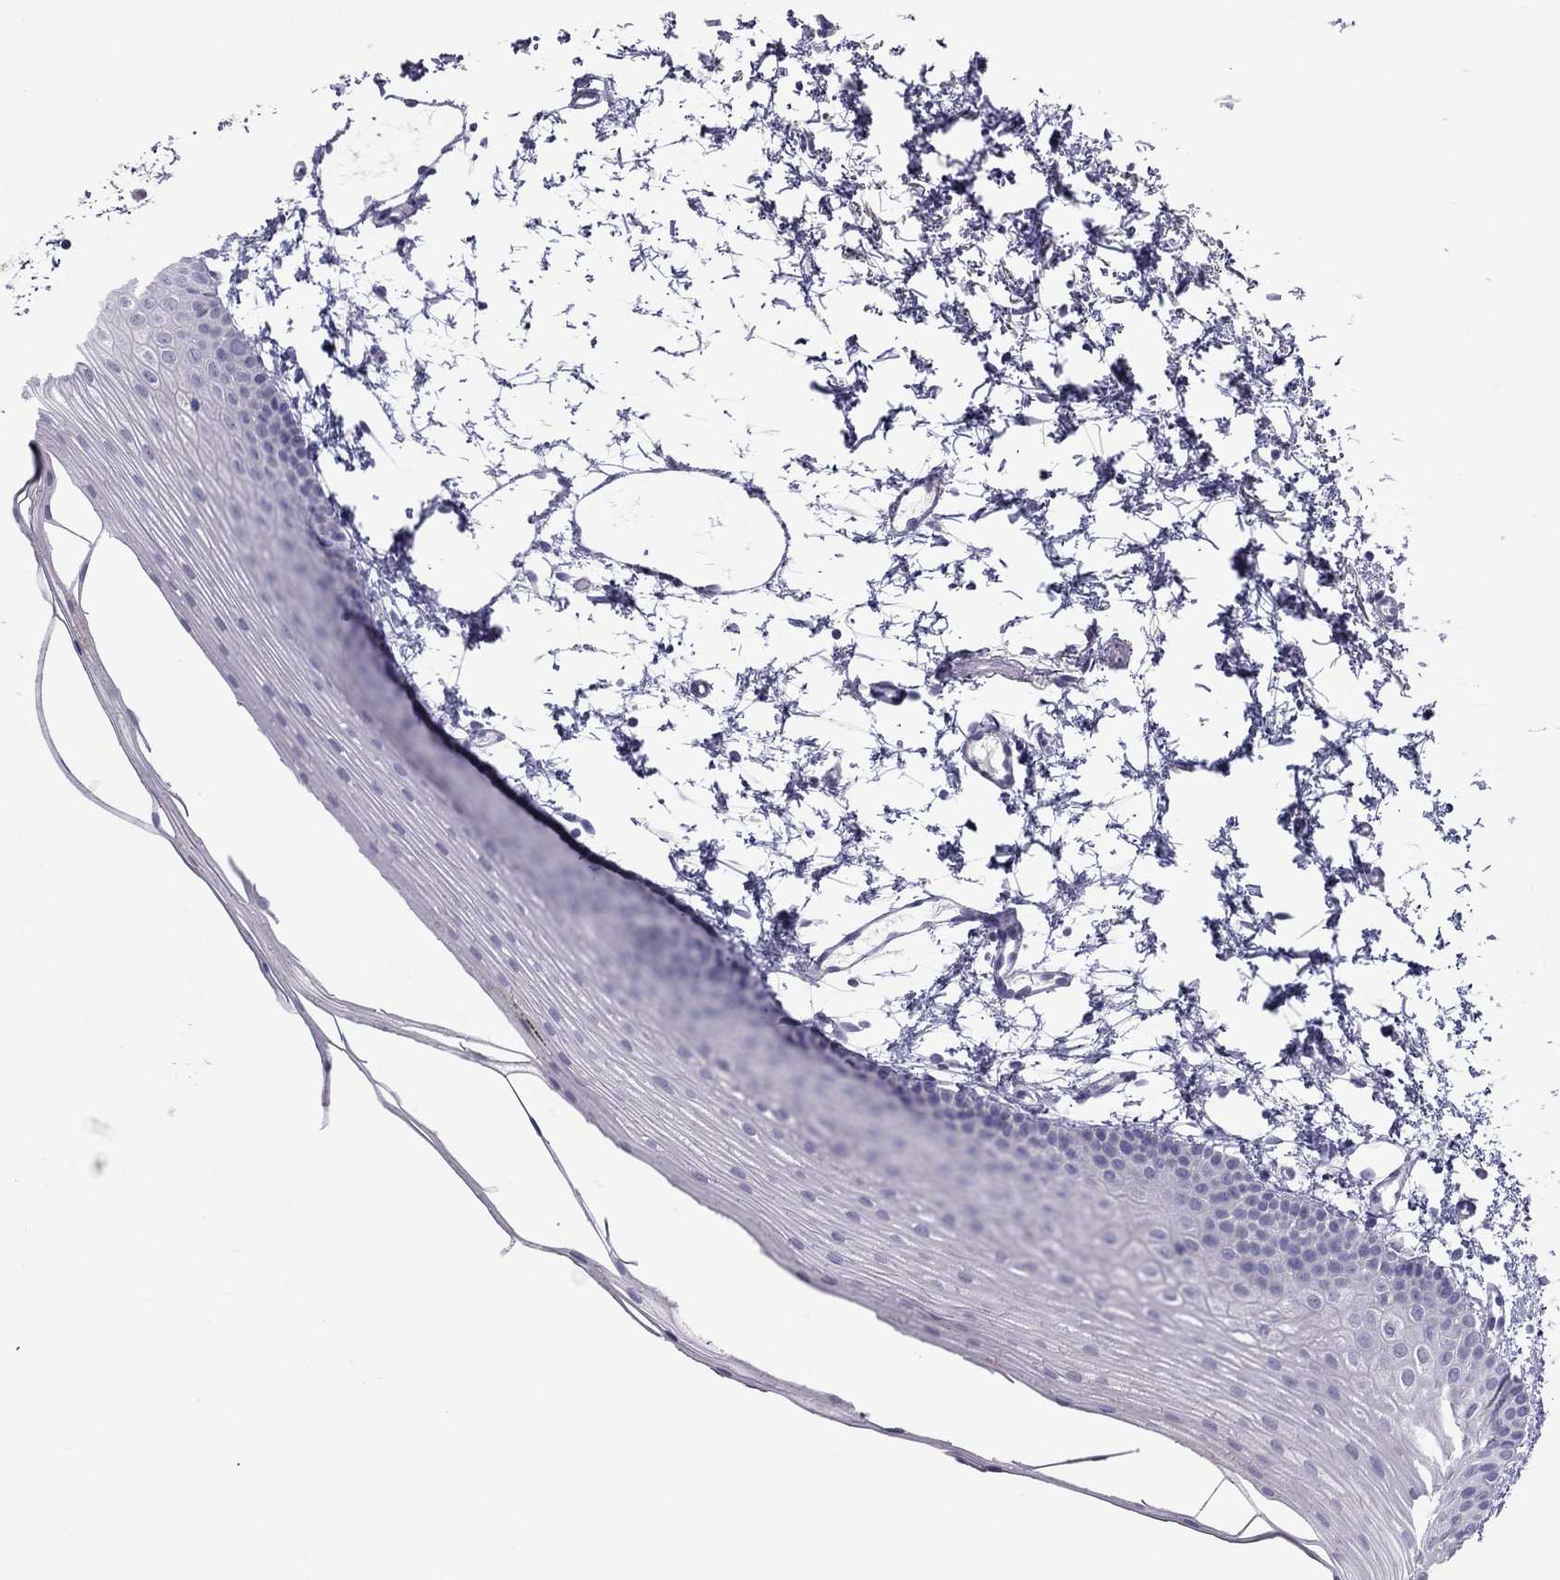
{"staining": {"intensity": "negative", "quantity": "none", "location": "none"}, "tissue": "oral mucosa", "cell_type": "Squamous epithelial cells", "image_type": "normal", "snomed": [{"axis": "morphology", "description": "Normal tissue, NOS"}, {"axis": "topography", "description": "Oral tissue"}], "caption": "A photomicrograph of oral mucosa stained for a protein reveals no brown staining in squamous epithelial cells.", "gene": "RGS8", "patient": {"sex": "female", "age": 57}}